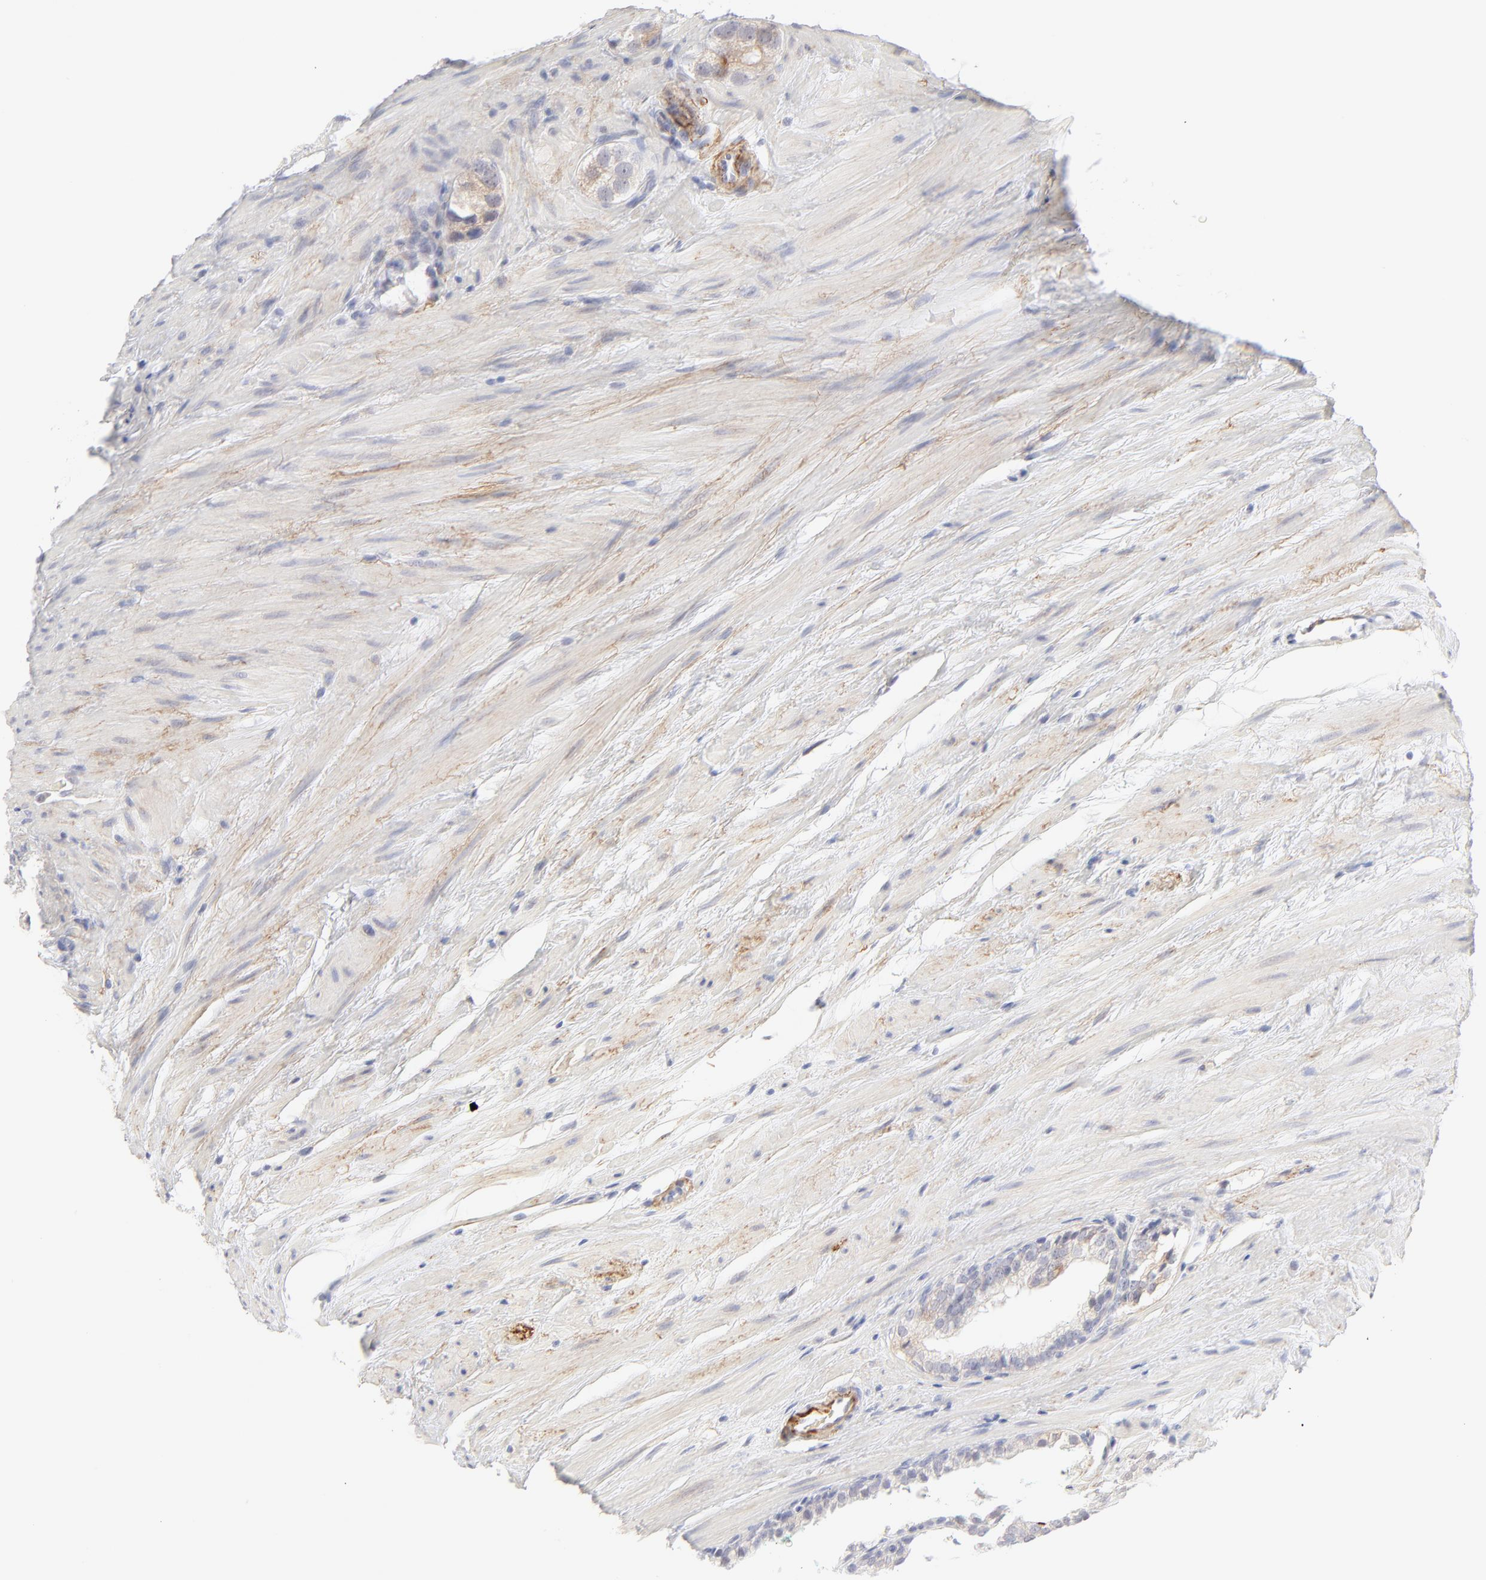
{"staining": {"intensity": "moderate", "quantity": "25%-75%", "location": "cytoplasmic/membranous"}, "tissue": "prostate cancer", "cell_type": "Tumor cells", "image_type": "cancer", "snomed": [{"axis": "morphology", "description": "Adenocarcinoma, Low grade"}, {"axis": "topography", "description": "Prostate"}], "caption": "Approximately 25%-75% of tumor cells in prostate cancer (adenocarcinoma (low-grade)) demonstrate moderate cytoplasmic/membranous protein positivity as visualized by brown immunohistochemical staining.", "gene": "NPNT", "patient": {"sex": "male", "age": 69}}